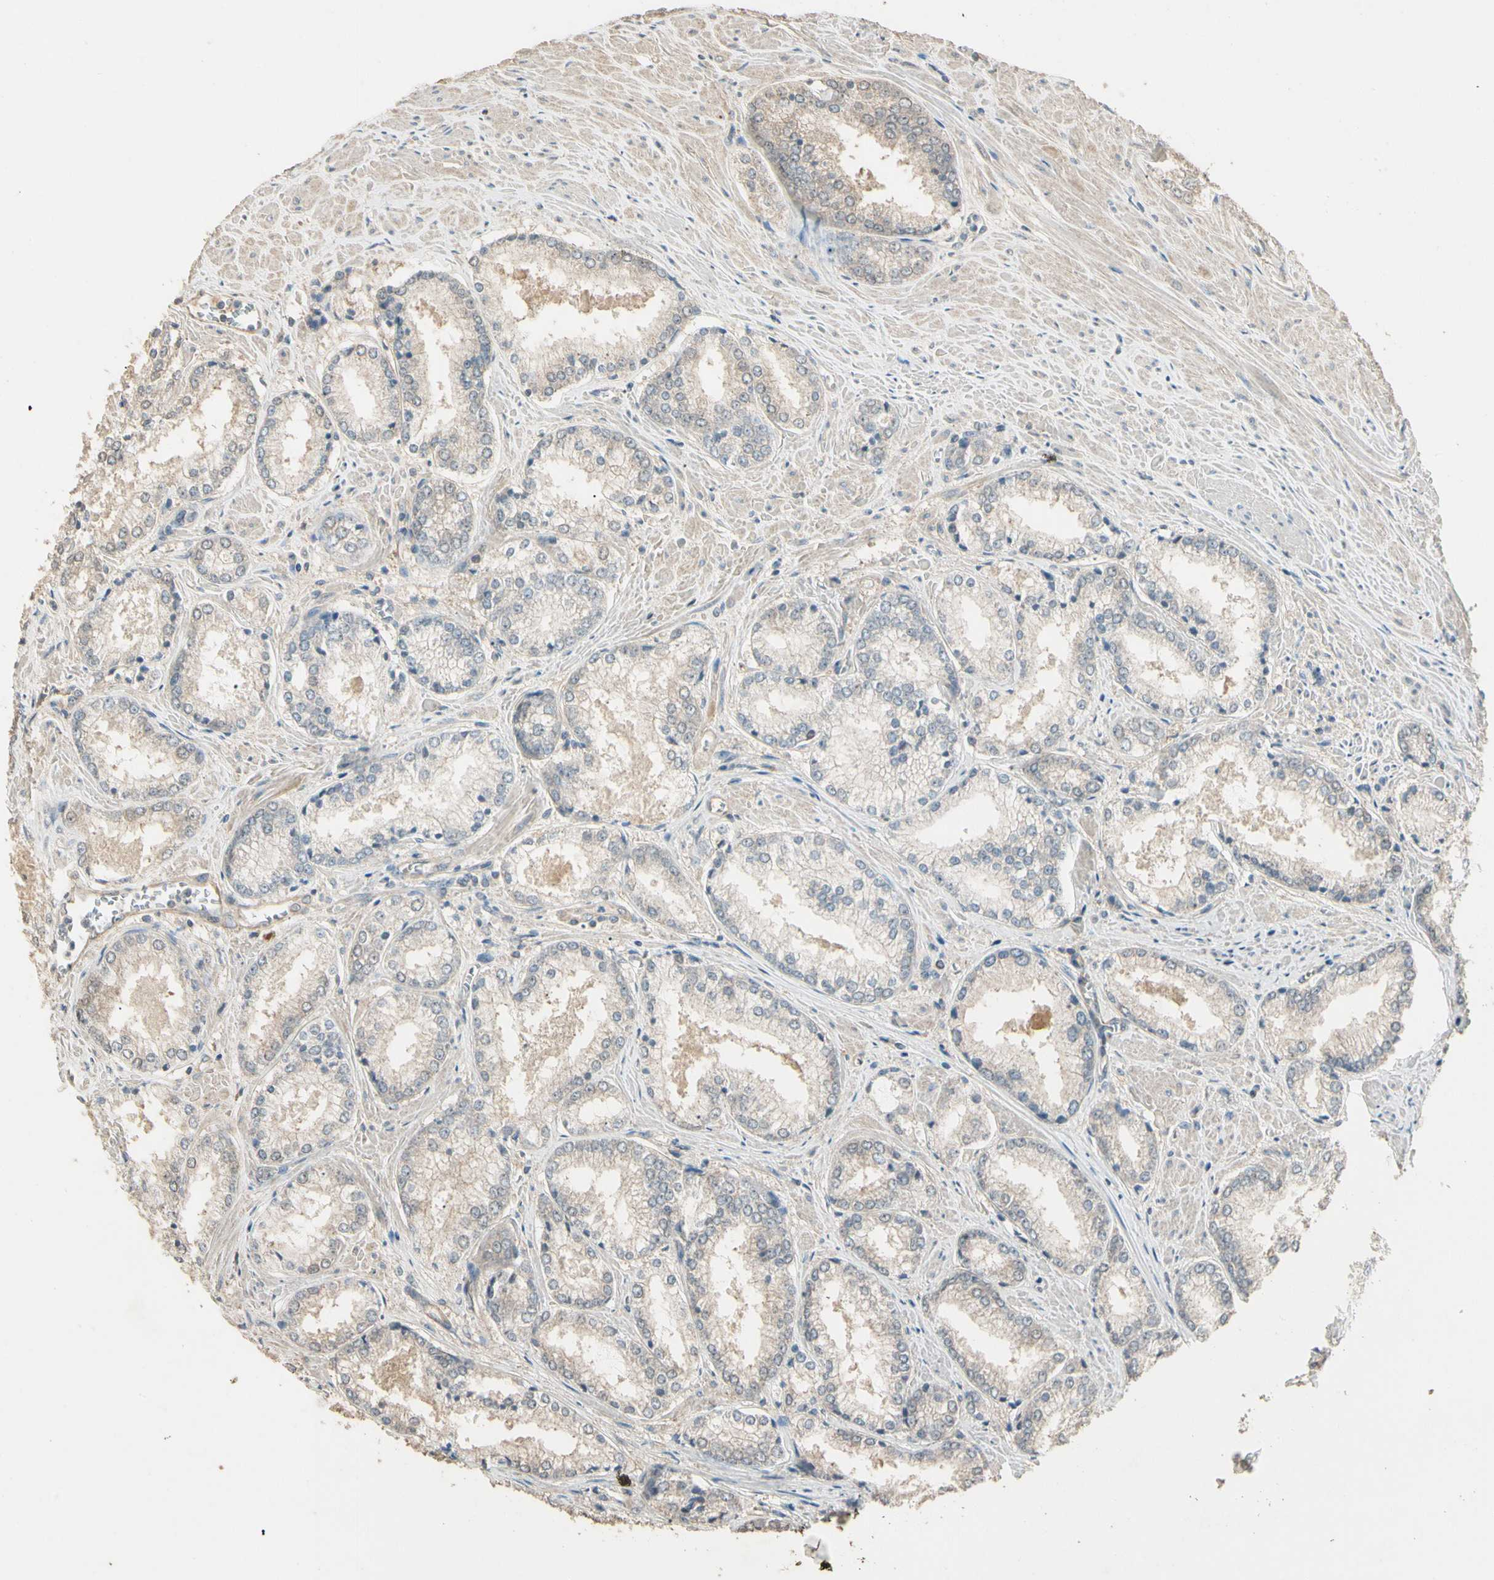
{"staining": {"intensity": "weak", "quantity": ">75%", "location": "cytoplasmic/membranous"}, "tissue": "prostate cancer", "cell_type": "Tumor cells", "image_type": "cancer", "snomed": [{"axis": "morphology", "description": "Adenocarcinoma, Low grade"}, {"axis": "topography", "description": "Prostate"}], "caption": "Tumor cells display low levels of weak cytoplasmic/membranous staining in approximately >75% of cells in low-grade adenocarcinoma (prostate).", "gene": "CDH6", "patient": {"sex": "male", "age": 64}}